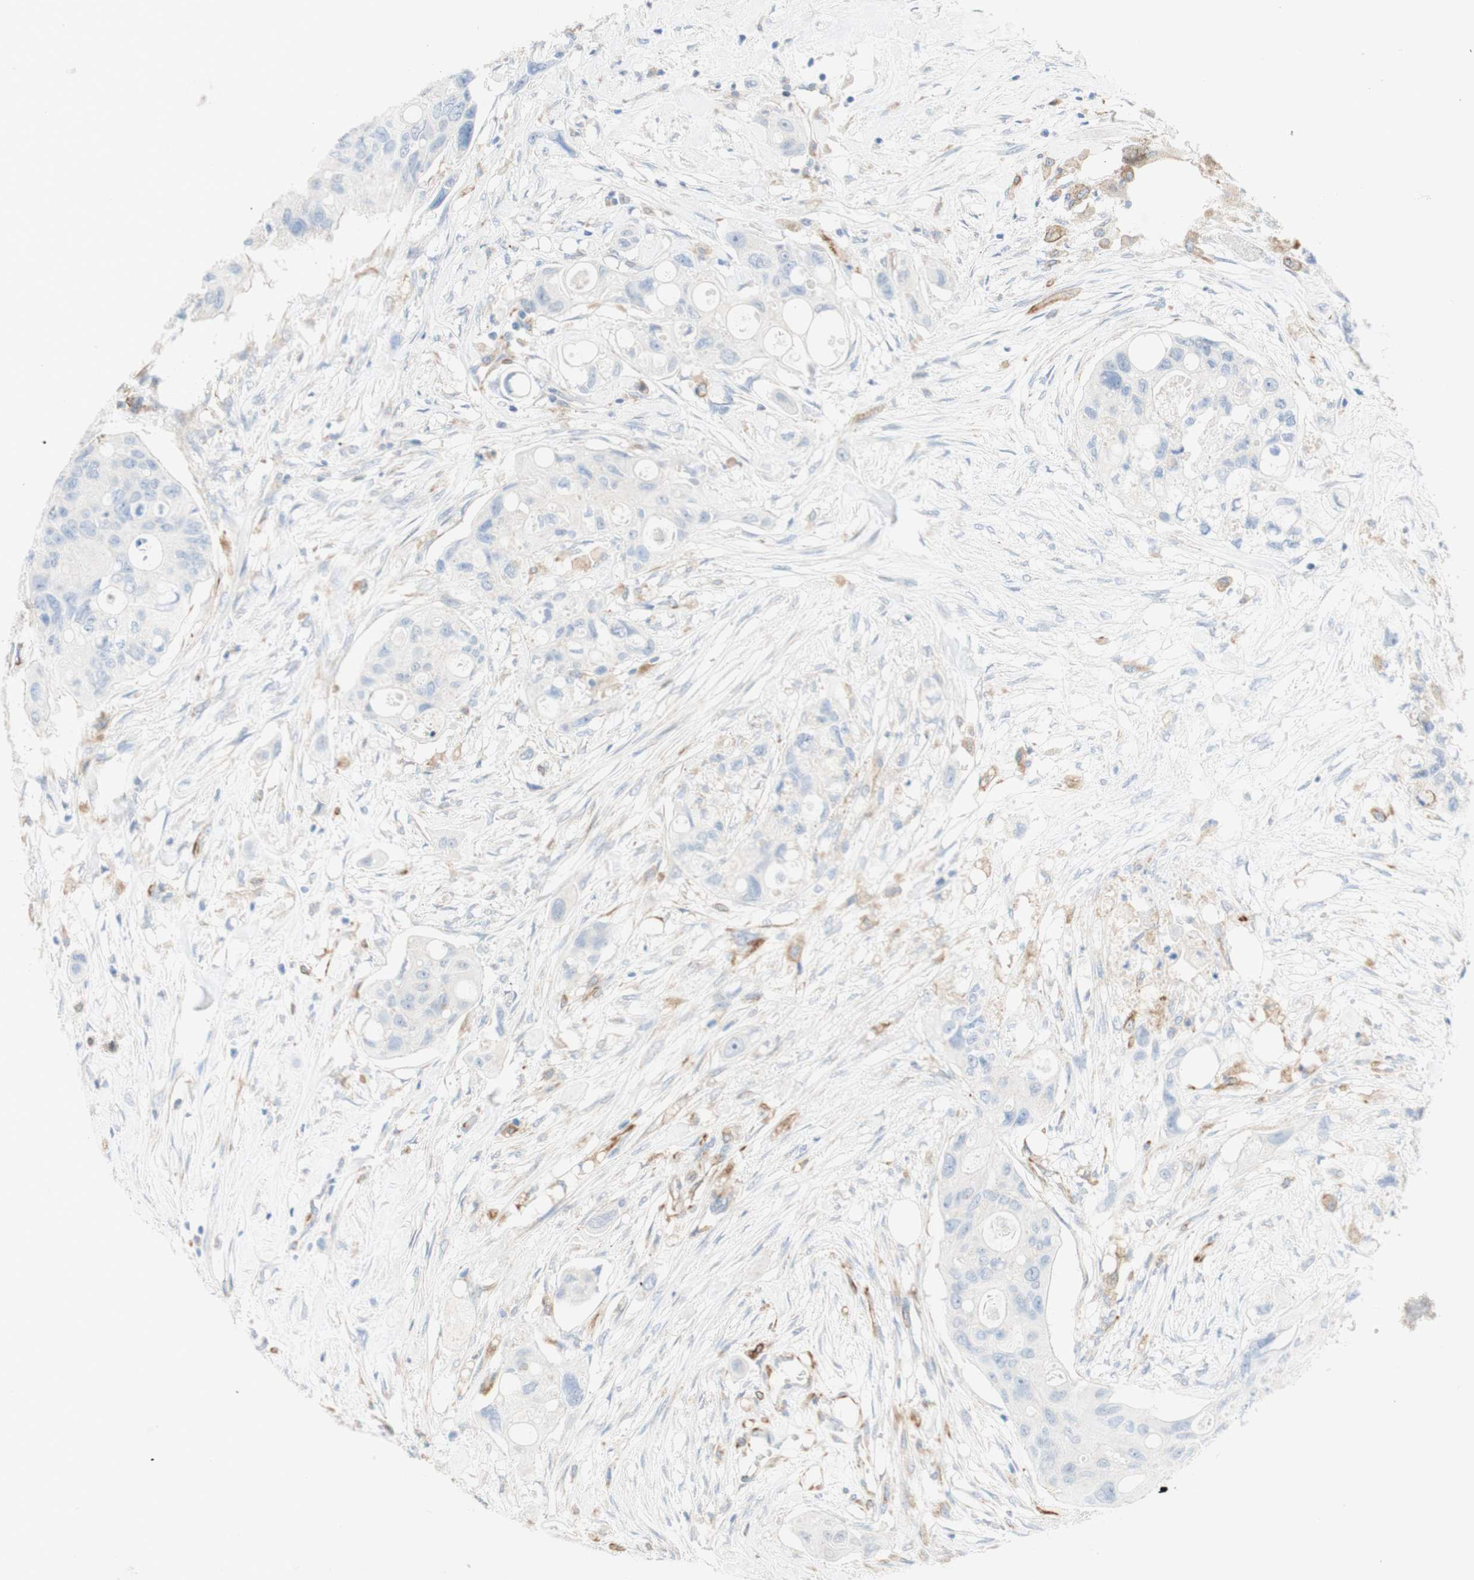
{"staining": {"intensity": "negative", "quantity": "none", "location": "none"}, "tissue": "colorectal cancer", "cell_type": "Tumor cells", "image_type": "cancer", "snomed": [{"axis": "morphology", "description": "Adenocarcinoma, NOS"}, {"axis": "topography", "description": "Colon"}], "caption": "This is an IHC image of colorectal cancer. There is no staining in tumor cells.", "gene": "POU2AF1", "patient": {"sex": "female", "age": 57}}